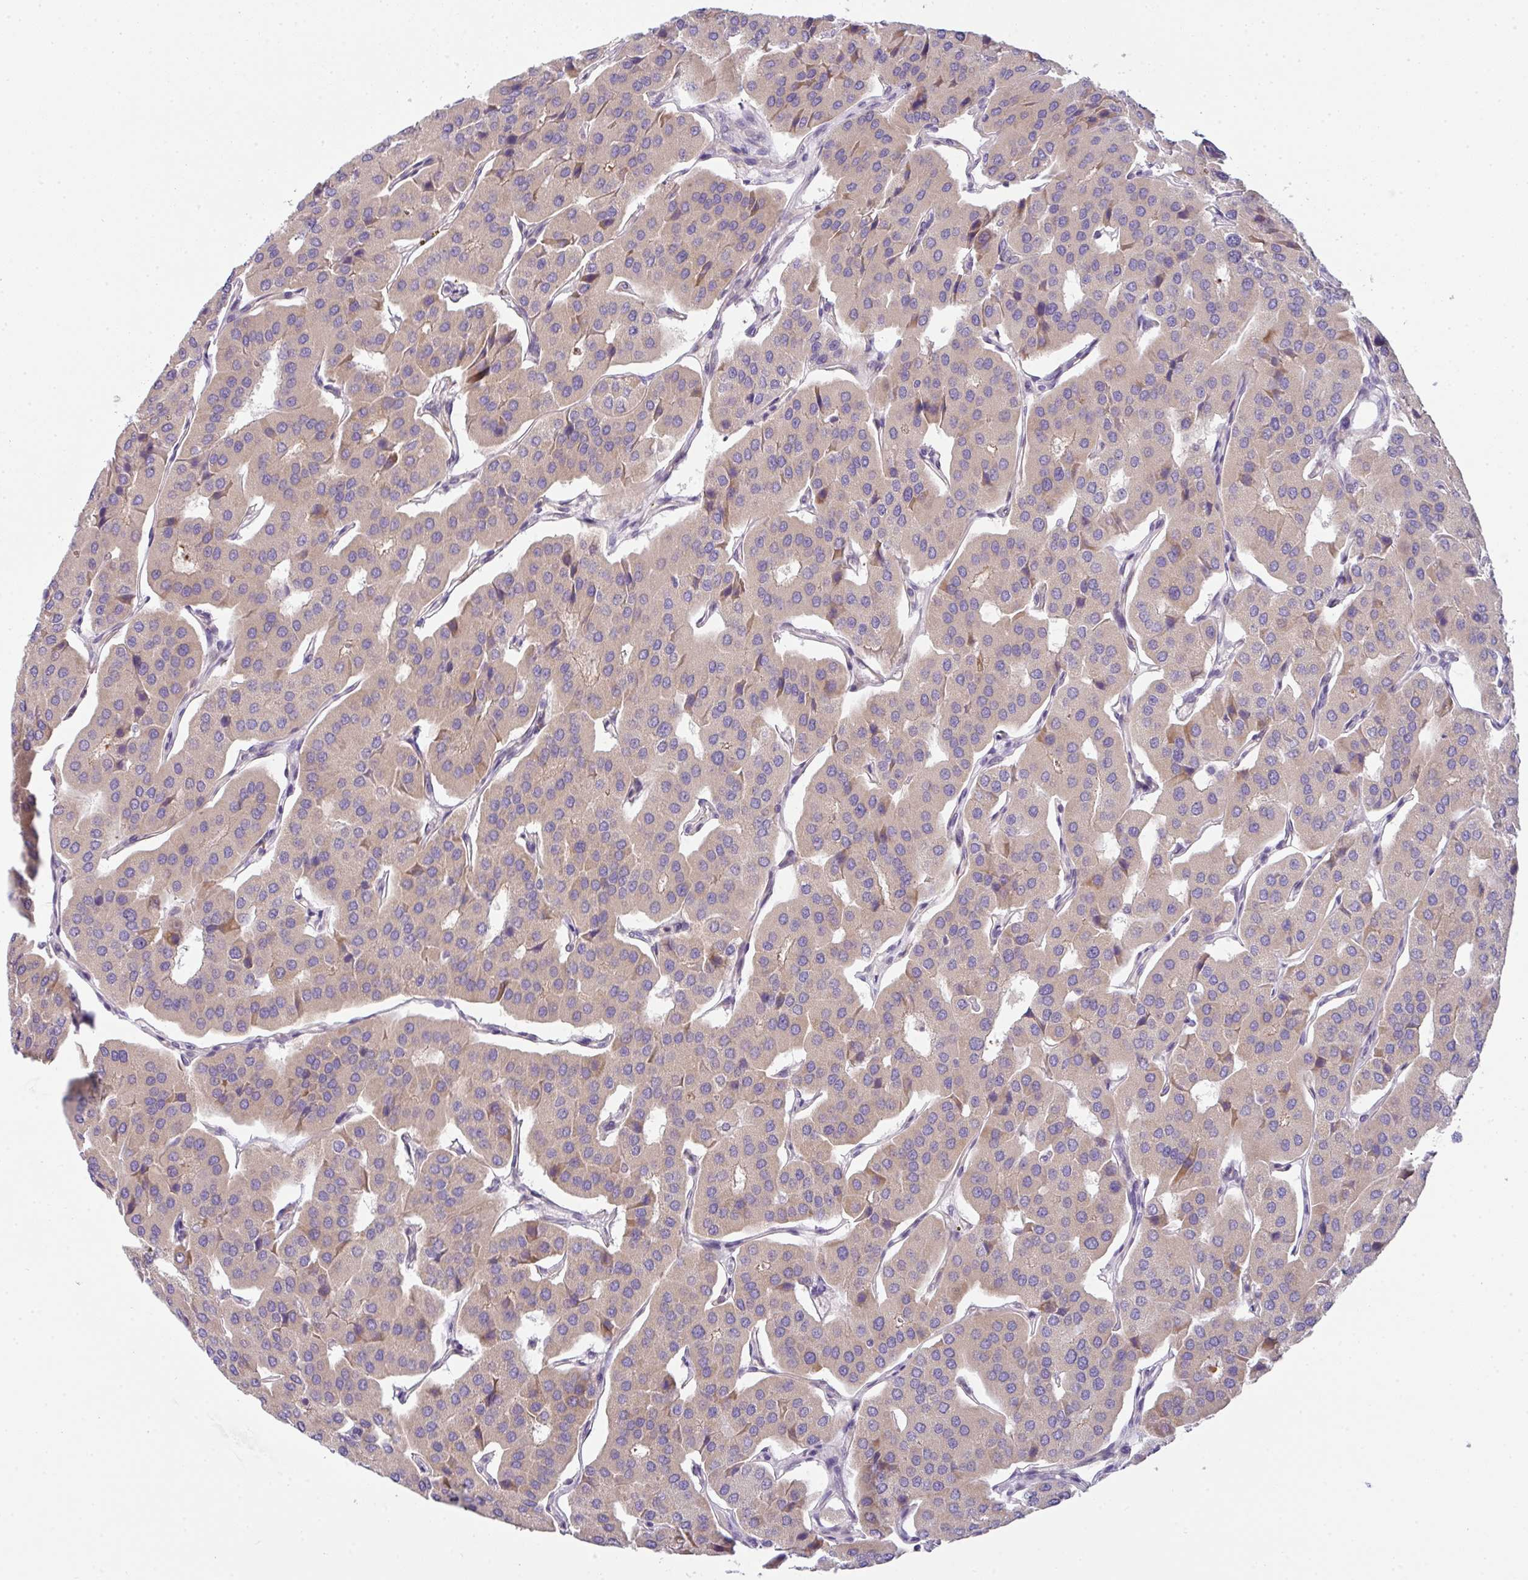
{"staining": {"intensity": "weak", "quantity": ">75%", "location": "cytoplasmic/membranous"}, "tissue": "parathyroid gland", "cell_type": "Glandular cells", "image_type": "normal", "snomed": [{"axis": "morphology", "description": "Normal tissue, NOS"}, {"axis": "morphology", "description": "Adenoma, NOS"}, {"axis": "topography", "description": "Parathyroid gland"}], "caption": "Unremarkable parathyroid gland was stained to show a protein in brown. There is low levels of weak cytoplasmic/membranous expression in about >75% of glandular cells.", "gene": "FILIP1", "patient": {"sex": "female", "age": 86}}